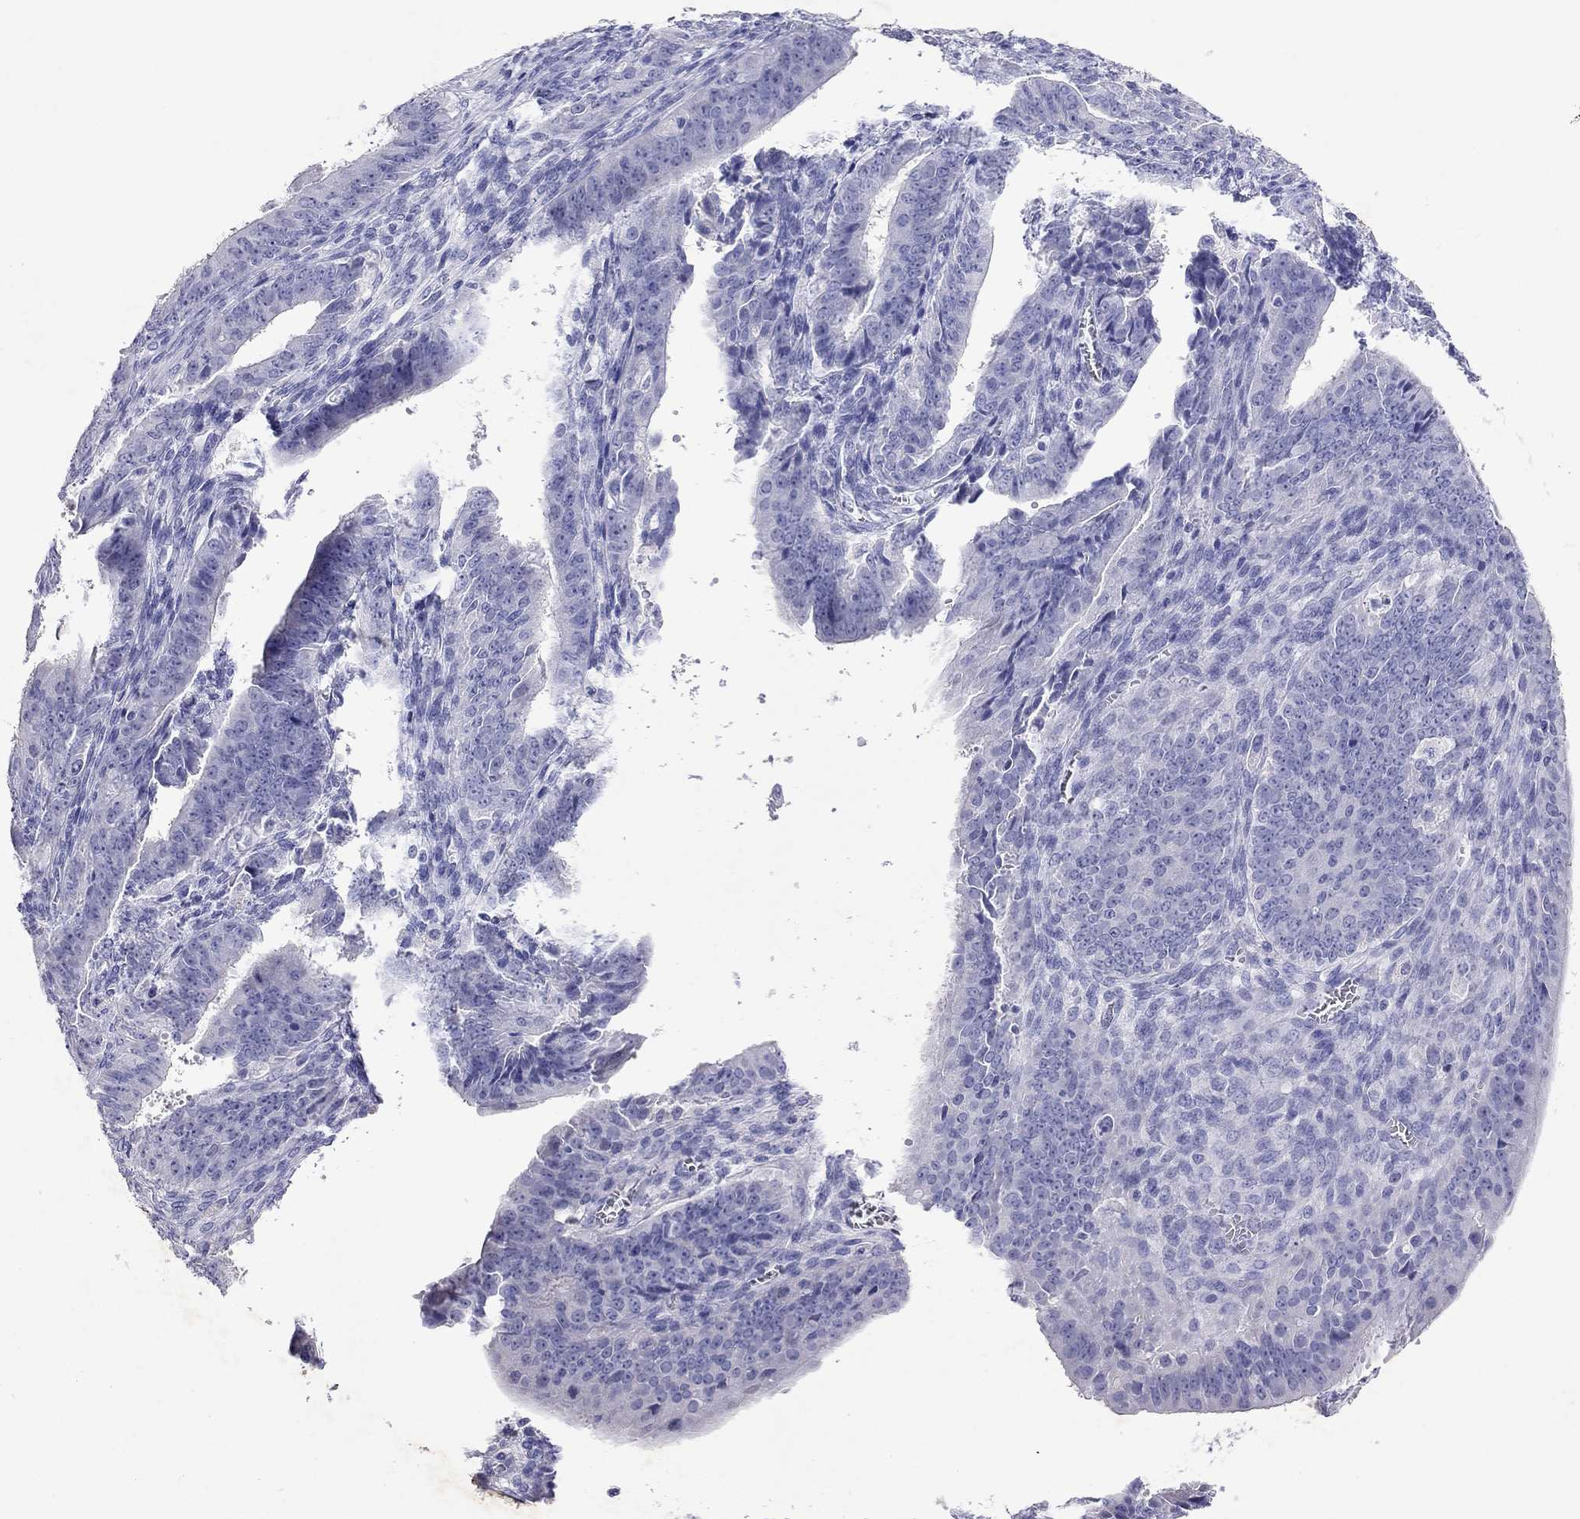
{"staining": {"intensity": "negative", "quantity": "none", "location": "none"}, "tissue": "ovarian cancer", "cell_type": "Tumor cells", "image_type": "cancer", "snomed": [{"axis": "morphology", "description": "Carcinoma, endometroid"}, {"axis": "topography", "description": "Ovary"}], "caption": "Immunohistochemistry (IHC) image of endometroid carcinoma (ovarian) stained for a protein (brown), which displays no positivity in tumor cells.", "gene": "GNAT3", "patient": {"sex": "female", "age": 42}}